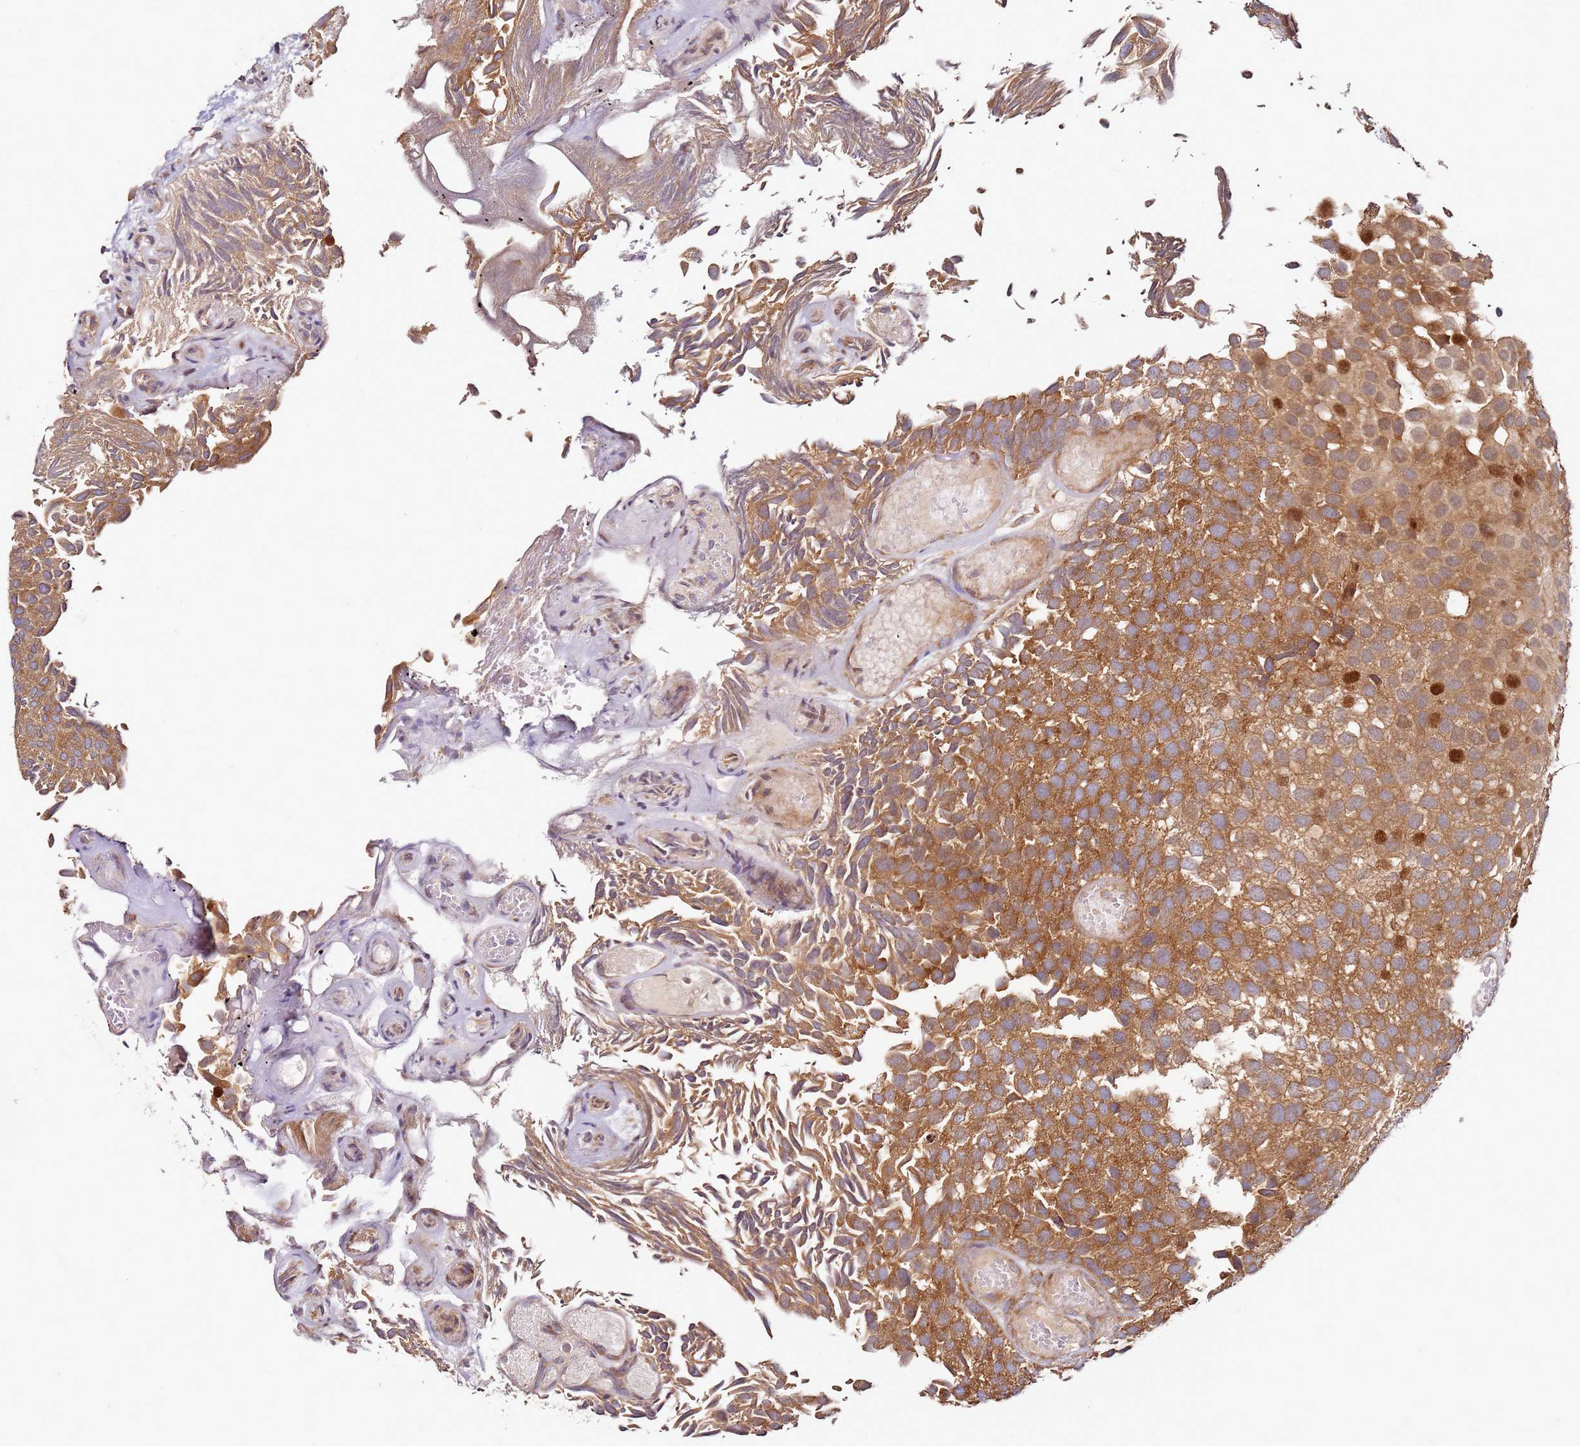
{"staining": {"intensity": "strong", "quantity": ">75%", "location": "cytoplasmic/membranous,nuclear"}, "tissue": "urothelial cancer", "cell_type": "Tumor cells", "image_type": "cancer", "snomed": [{"axis": "morphology", "description": "Urothelial carcinoma, Low grade"}, {"axis": "topography", "description": "Urinary bladder"}], "caption": "Immunohistochemistry (DAB (3,3'-diaminobenzidine)) staining of urothelial cancer reveals strong cytoplasmic/membranous and nuclear protein expression in approximately >75% of tumor cells.", "gene": "RPS3A", "patient": {"sex": "male", "age": 89}}